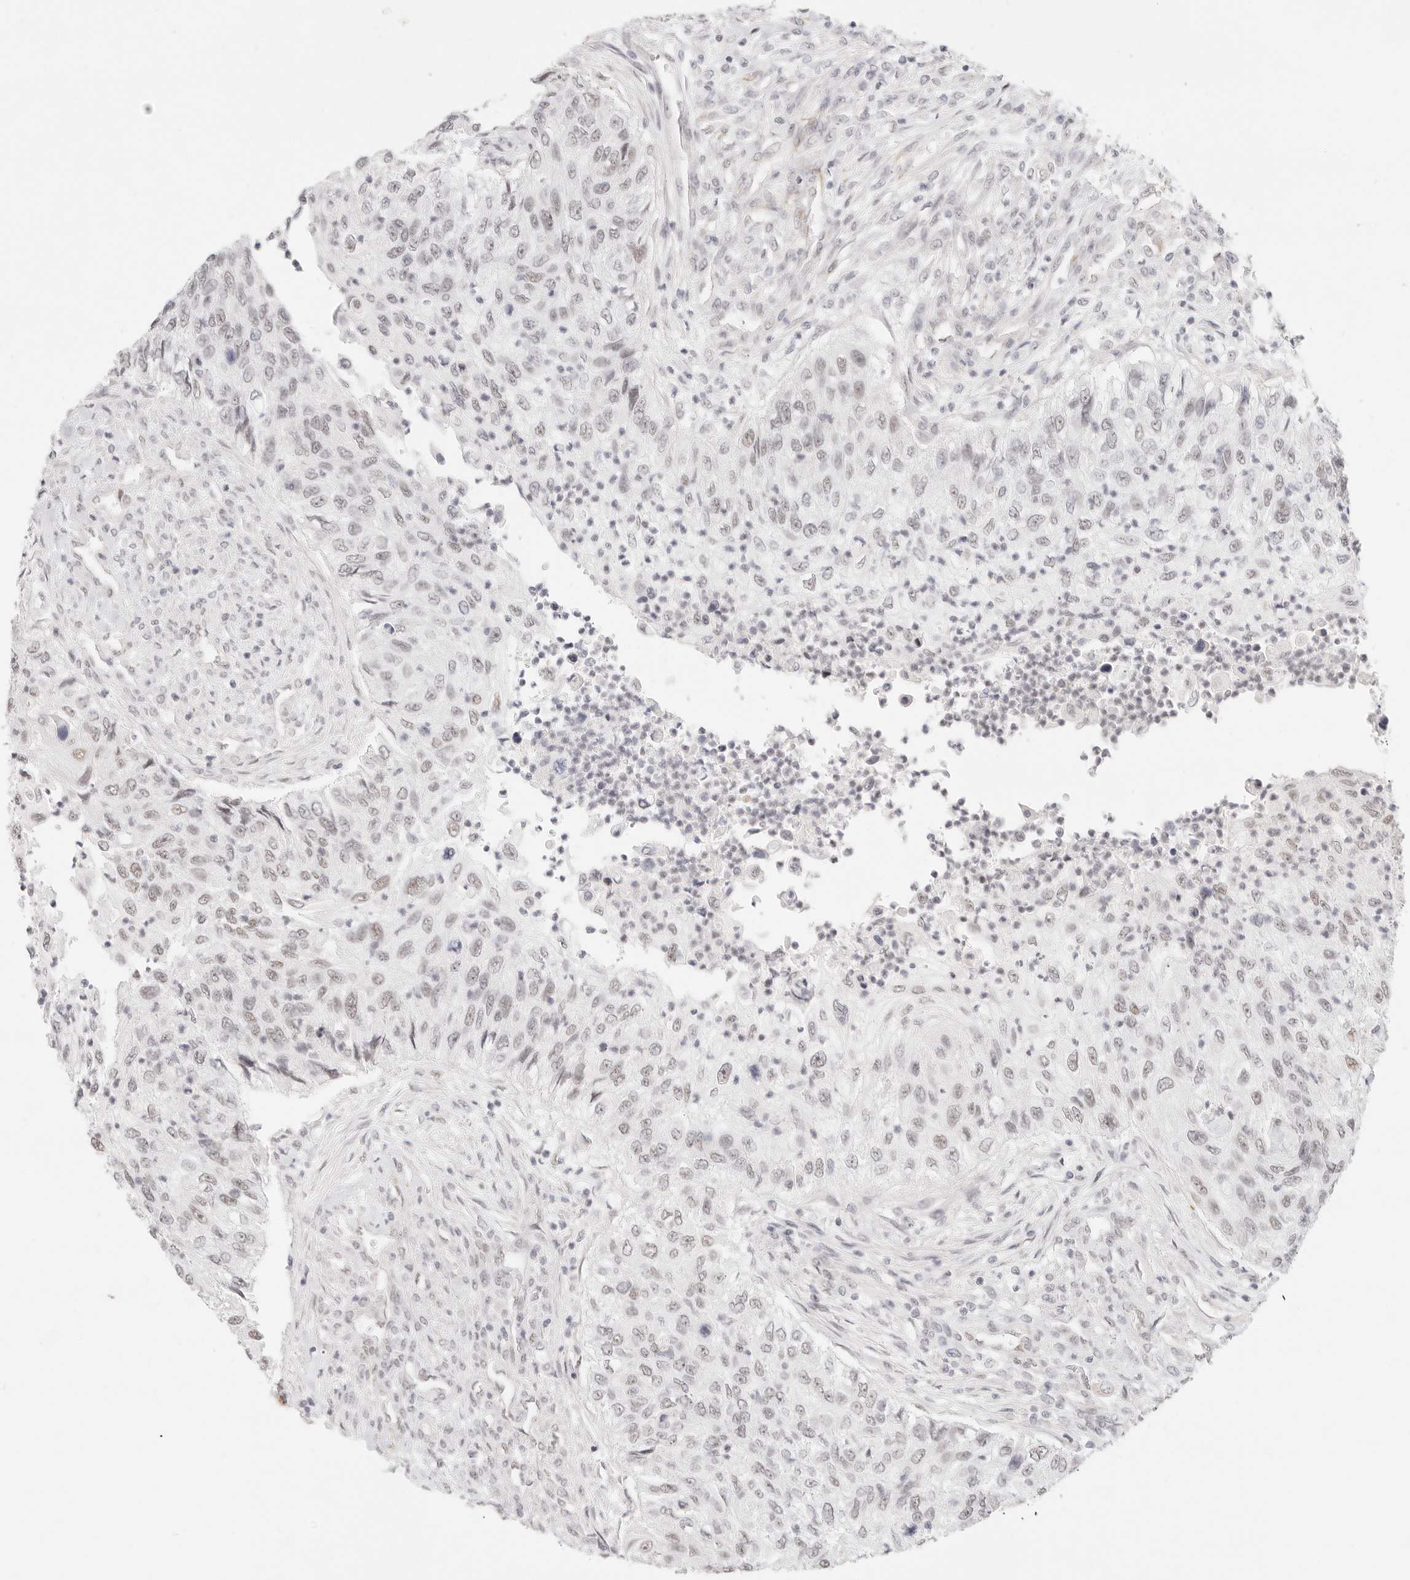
{"staining": {"intensity": "negative", "quantity": "none", "location": "none"}, "tissue": "urothelial cancer", "cell_type": "Tumor cells", "image_type": "cancer", "snomed": [{"axis": "morphology", "description": "Urothelial carcinoma, High grade"}, {"axis": "topography", "description": "Urinary bladder"}], "caption": "A photomicrograph of human urothelial carcinoma (high-grade) is negative for staining in tumor cells.", "gene": "ZC3H11A", "patient": {"sex": "female", "age": 60}}